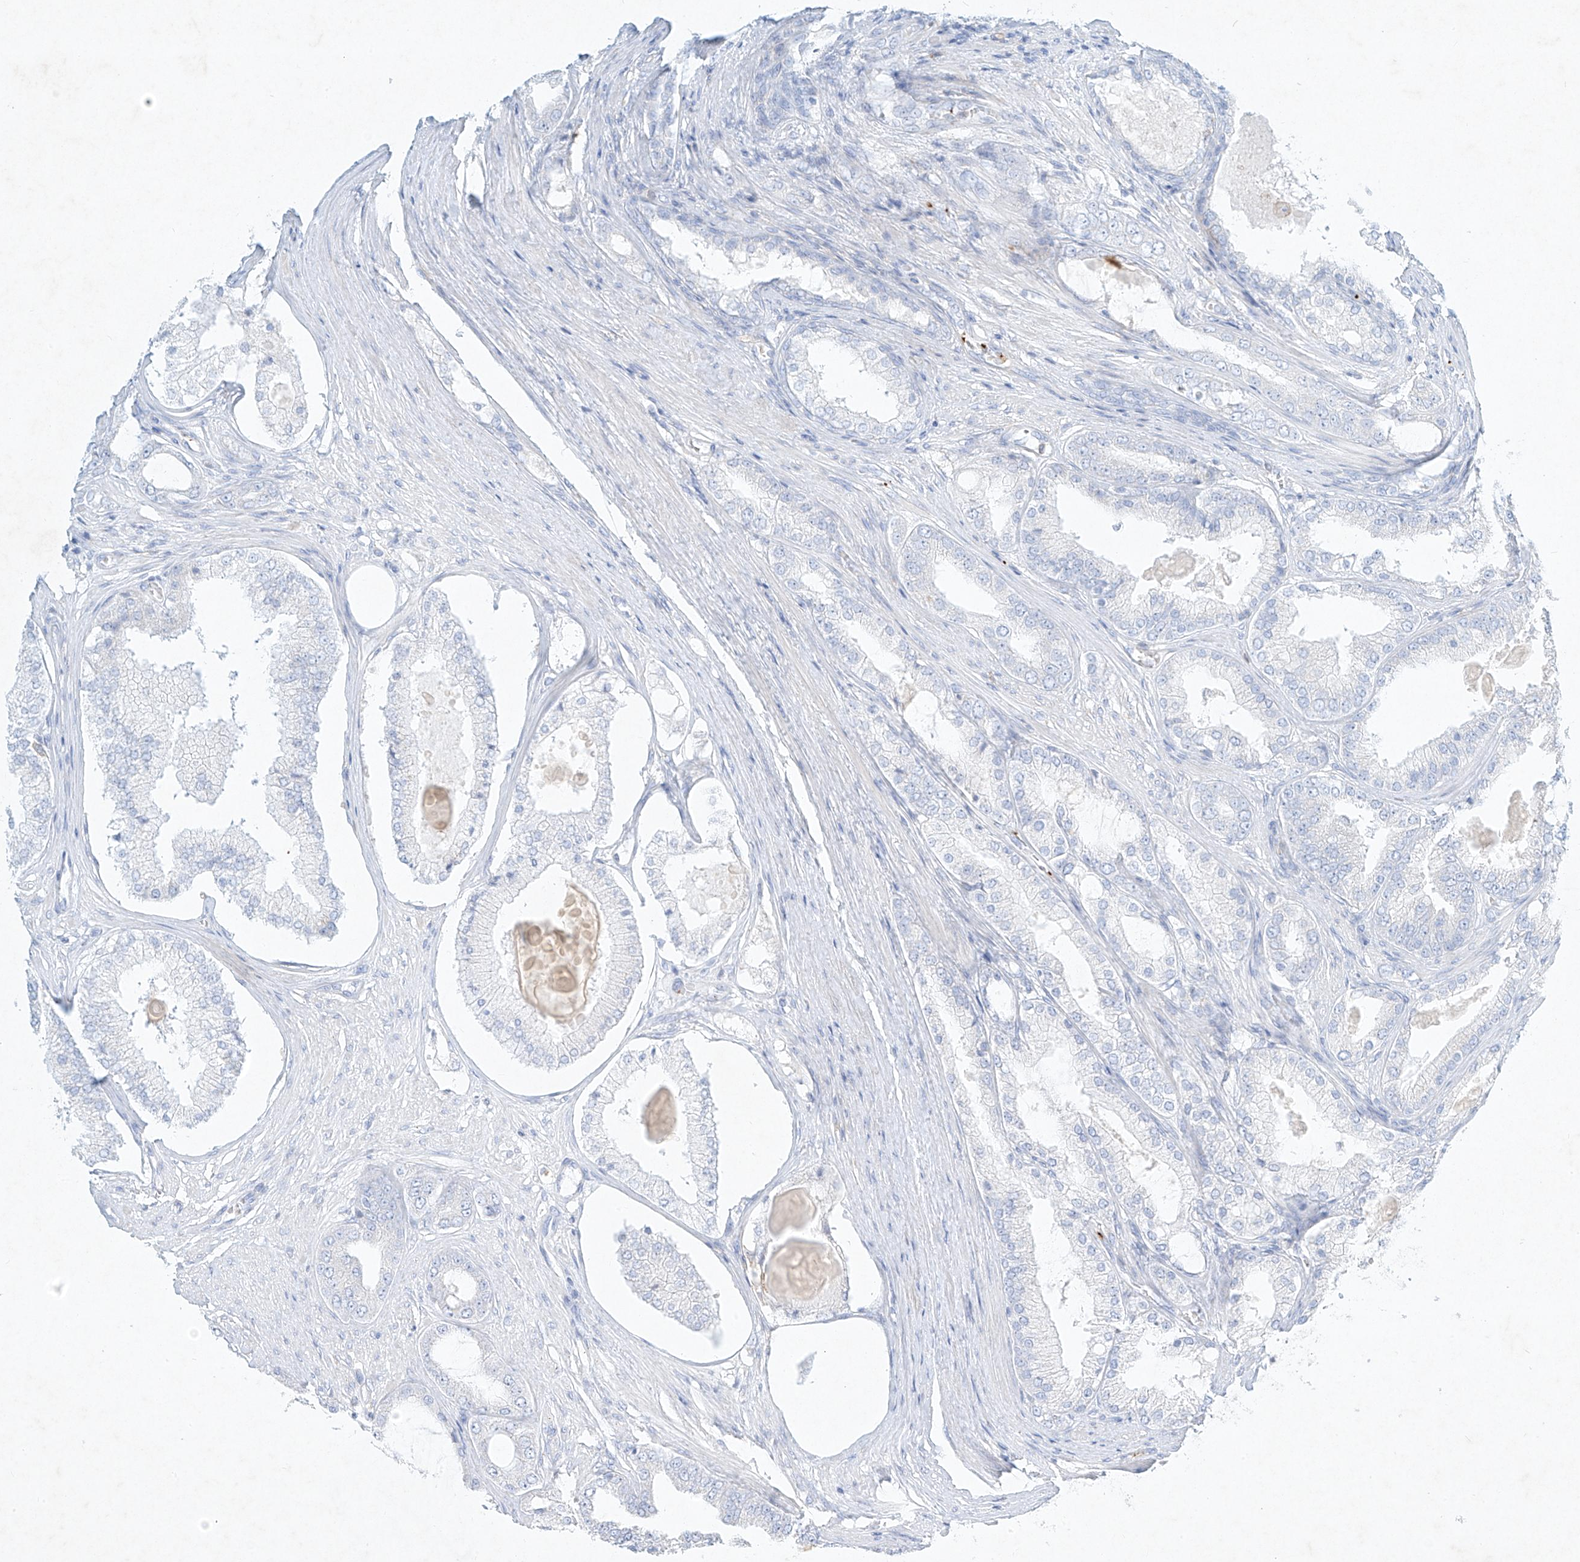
{"staining": {"intensity": "negative", "quantity": "none", "location": "none"}, "tissue": "prostate cancer", "cell_type": "Tumor cells", "image_type": "cancer", "snomed": [{"axis": "morphology", "description": "Adenocarcinoma, High grade"}, {"axis": "topography", "description": "Prostate"}], "caption": "The photomicrograph exhibits no significant positivity in tumor cells of prostate cancer (high-grade adenocarcinoma). The staining is performed using DAB brown chromogen with nuclei counter-stained in using hematoxylin.", "gene": "PLEK", "patient": {"sex": "male", "age": 60}}